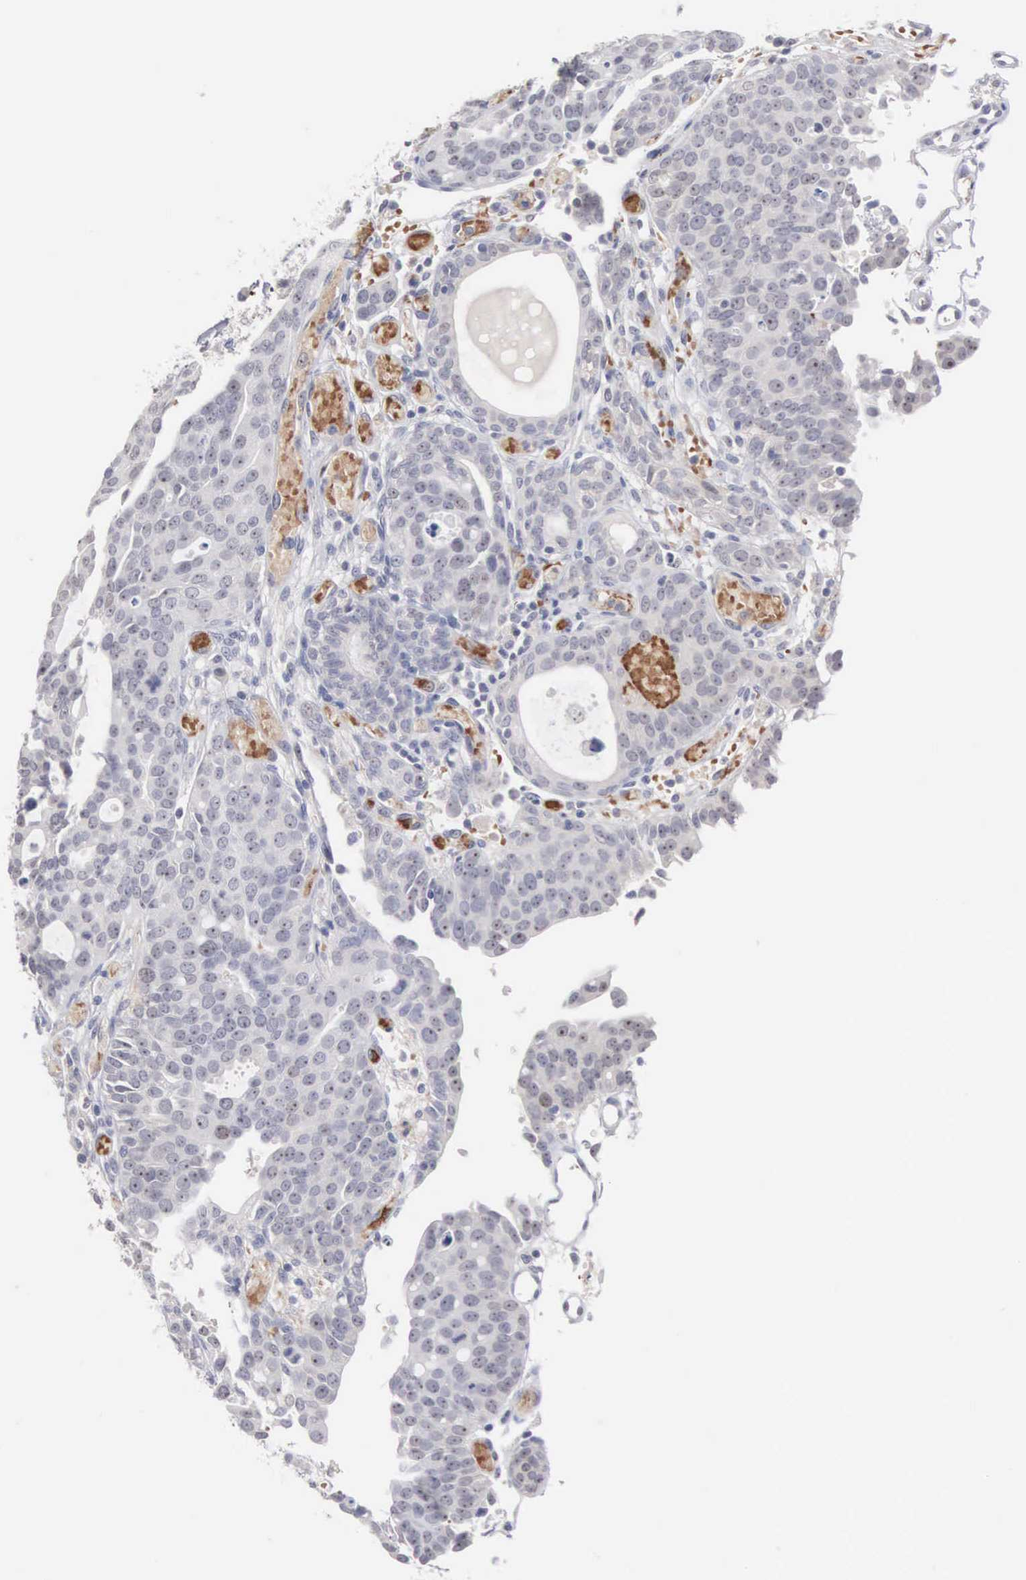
{"staining": {"intensity": "moderate", "quantity": "<25%", "location": "cytoplasmic/membranous"}, "tissue": "urothelial cancer", "cell_type": "Tumor cells", "image_type": "cancer", "snomed": [{"axis": "morphology", "description": "Urothelial carcinoma, High grade"}, {"axis": "topography", "description": "Urinary bladder"}], "caption": "This micrograph shows immunohistochemistry staining of human urothelial cancer, with low moderate cytoplasmic/membranous positivity in approximately <25% of tumor cells.", "gene": "ACOT4", "patient": {"sex": "male", "age": 78}}